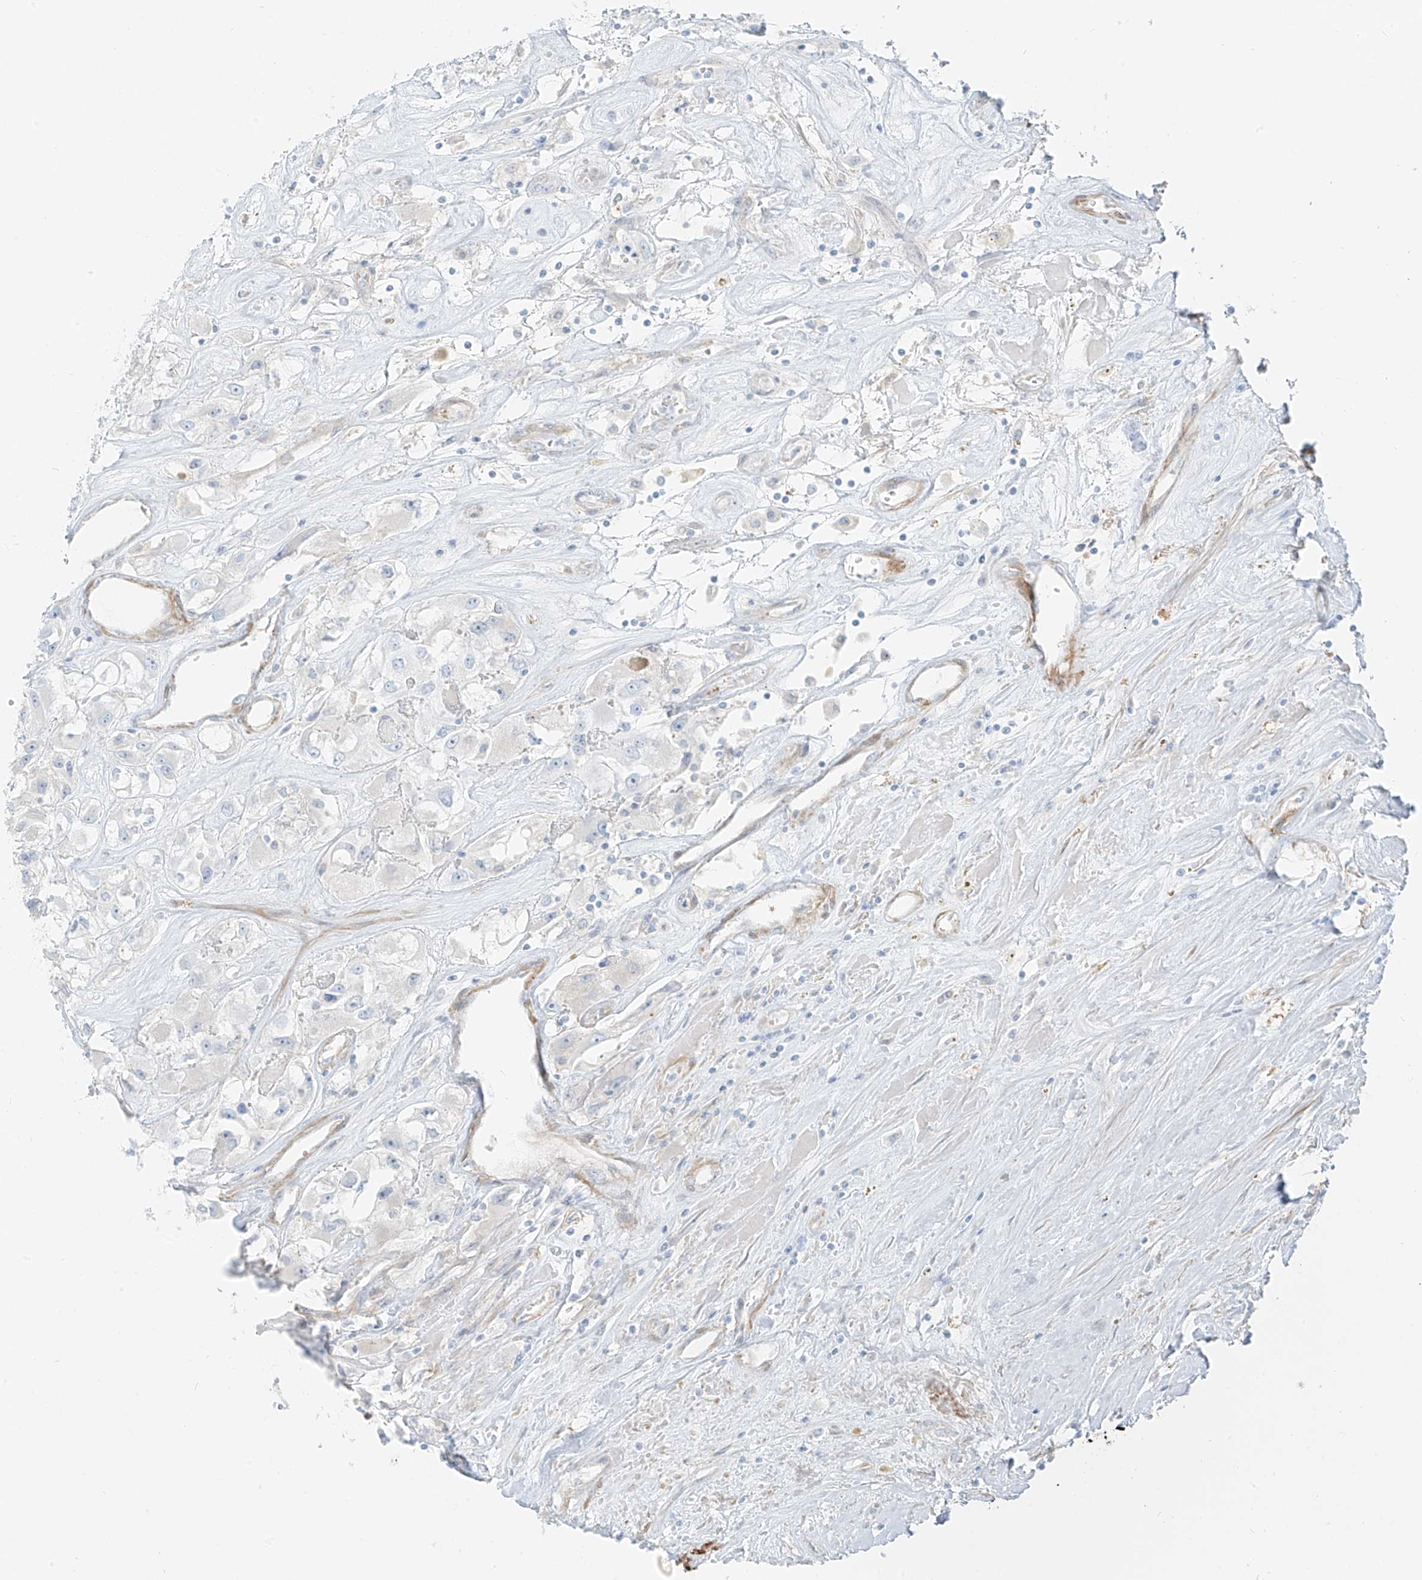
{"staining": {"intensity": "negative", "quantity": "none", "location": "none"}, "tissue": "renal cancer", "cell_type": "Tumor cells", "image_type": "cancer", "snomed": [{"axis": "morphology", "description": "Adenocarcinoma, NOS"}, {"axis": "topography", "description": "Kidney"}], "caption": "IHC of renal adenocarcinoma shows no expression in tumor cells.", "gene": "SMCP", "patient": {"sex": "female", "age": 52}}